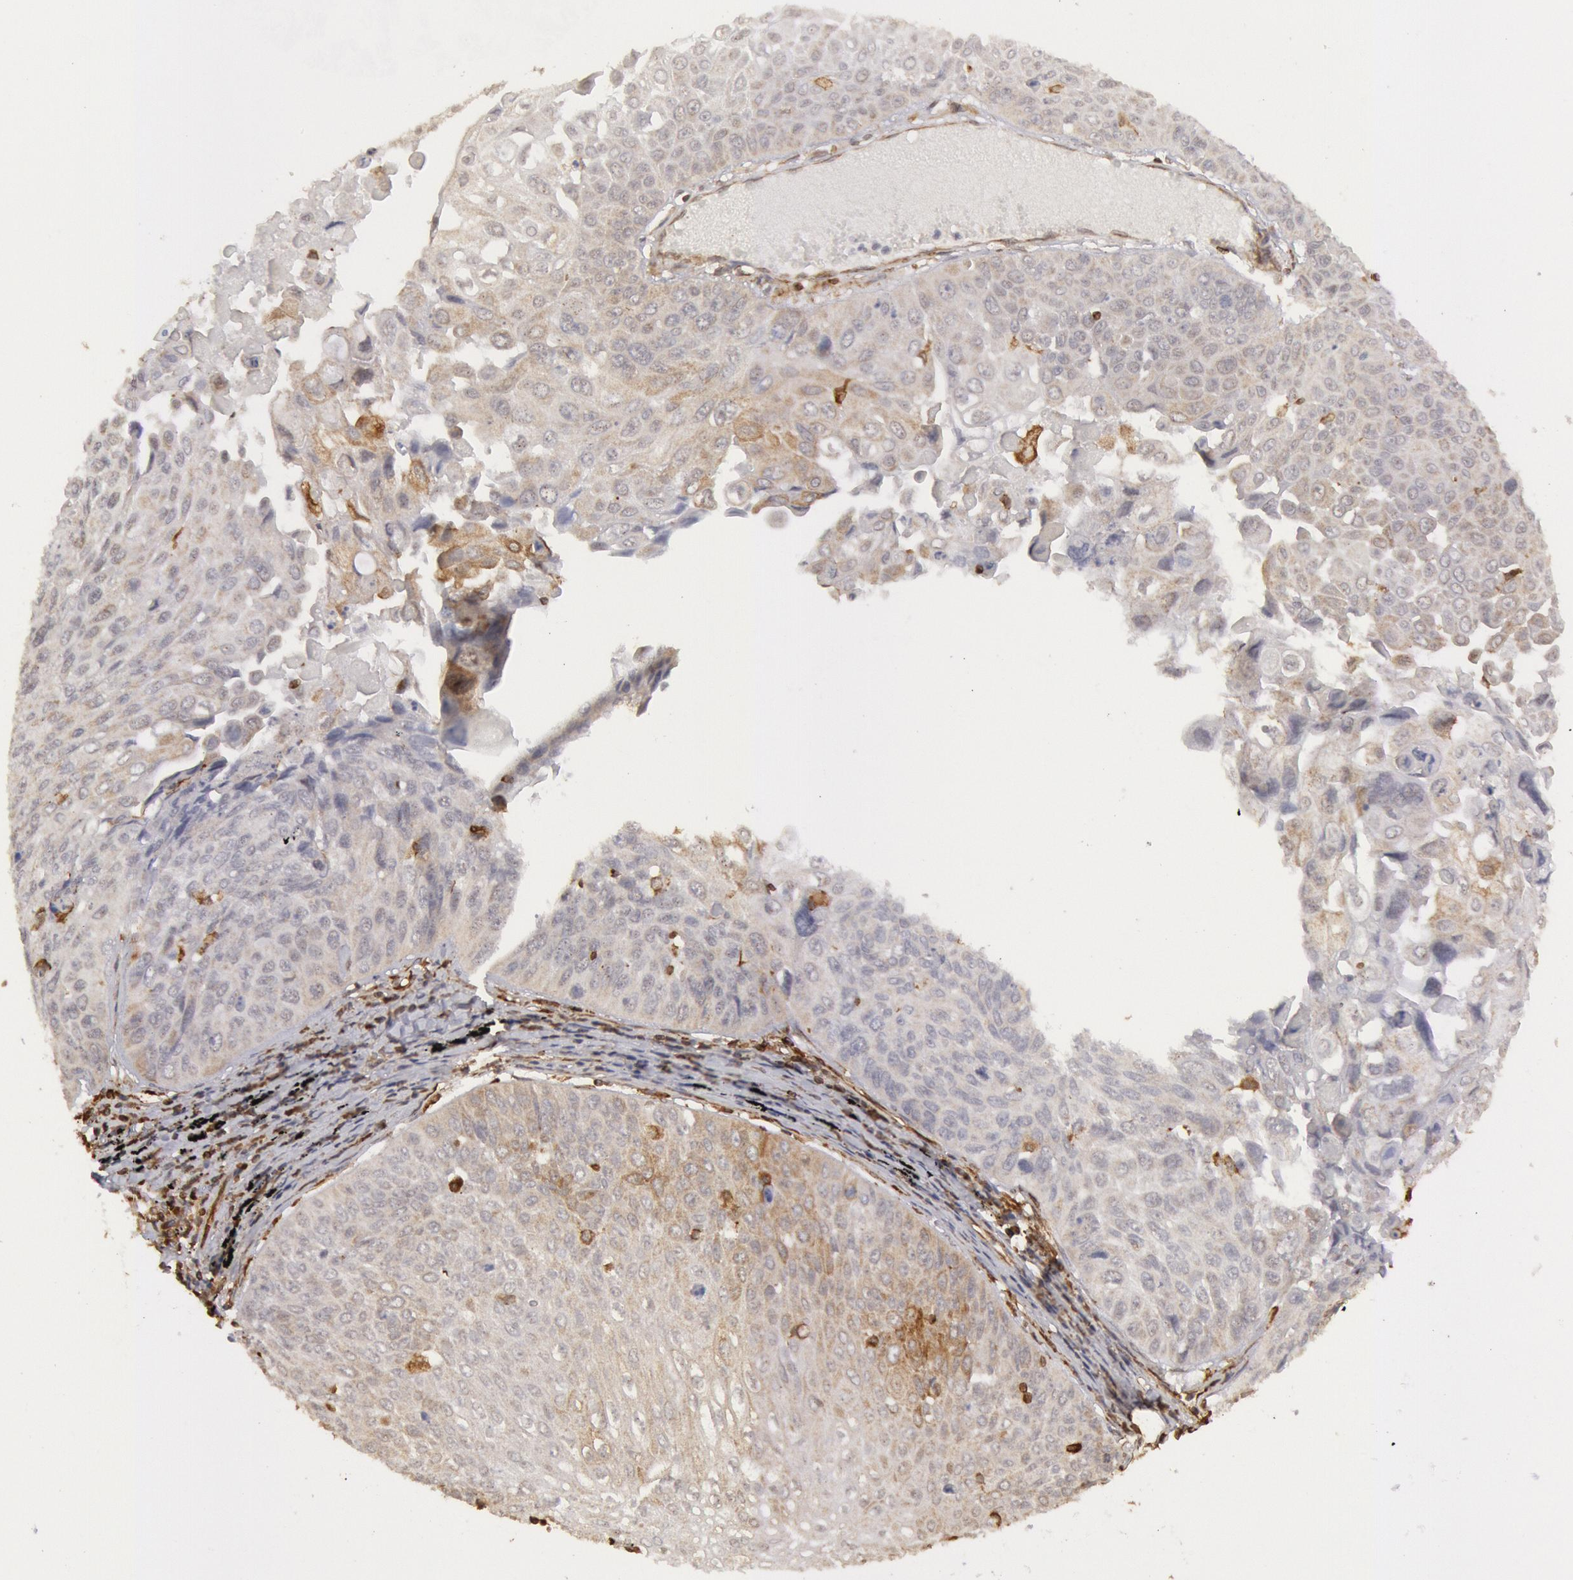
{"staining": {"intensity": "negative", "quantity": "none", "location": "none"}, "tissue": "lung cancer", "cell_type": "Tumor cells", "image_type": "cancer", "snomed": [{"axis": "morphology", "description": "Adenocarcinoma, NOS"}, {"axis": "topography", "description": "Lung"}], "caption": "Lung cancer stained for a protein using immunohistochemistry (IHC) exhibits no positivity tumor cells.", "gene": "TAP2", "patient": {"sex": "male", "age": 60}}